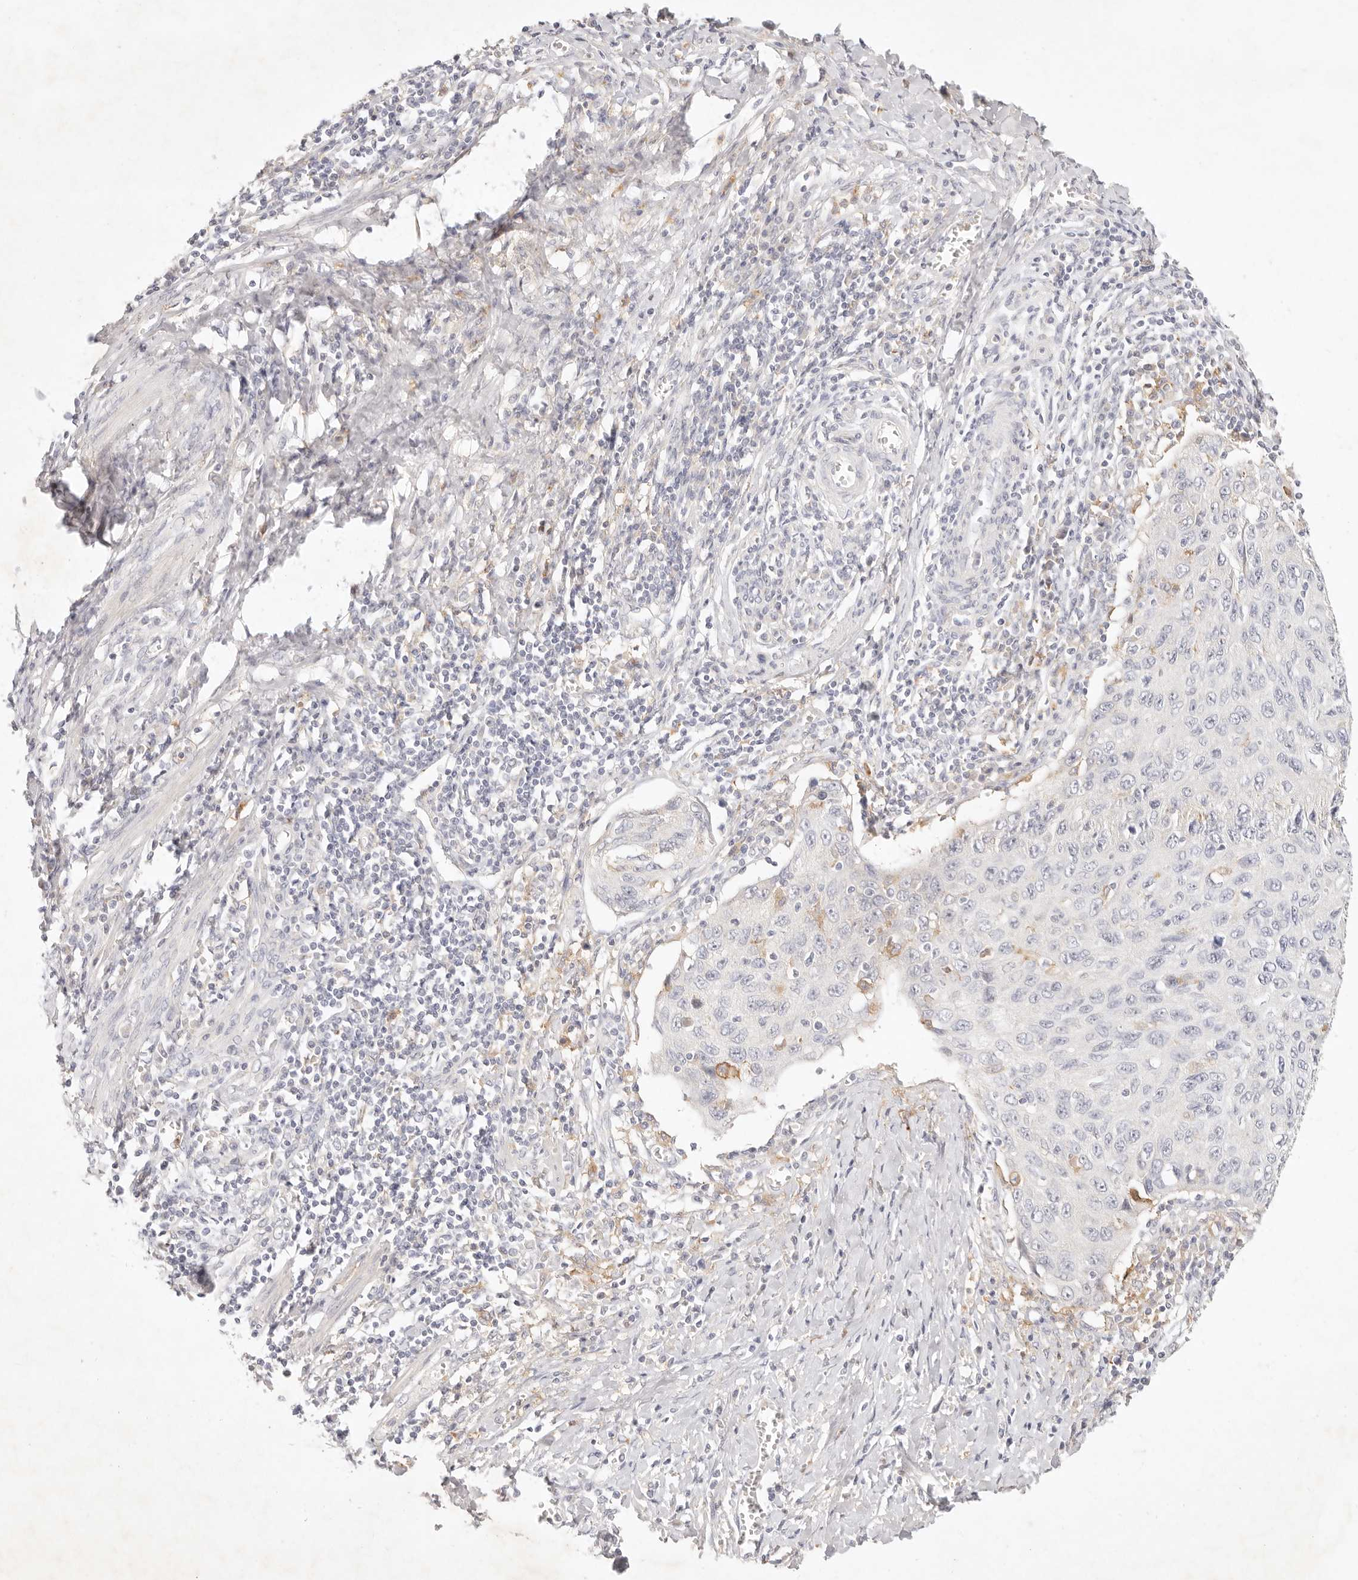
{"staining": {"intensity": "weak", "quantity": "<25%", "location": "cytoplasmic/membranous"}, "tissue": "cervical cancer", "cell_type": "Tumor cells", "image_type": "cancer", "snomed": [{"axis": "morphology", "description": "Squamous cell carcinoma, NOS"}, {"axis": "topography", "description": "Cervix"}], "caption": "DAB immunohistochemical staining of human cervical cancer exhibits no significant expression in tumor cells.", "gene": "GPR84", "patient": {"sex": "female", "age": 53}}